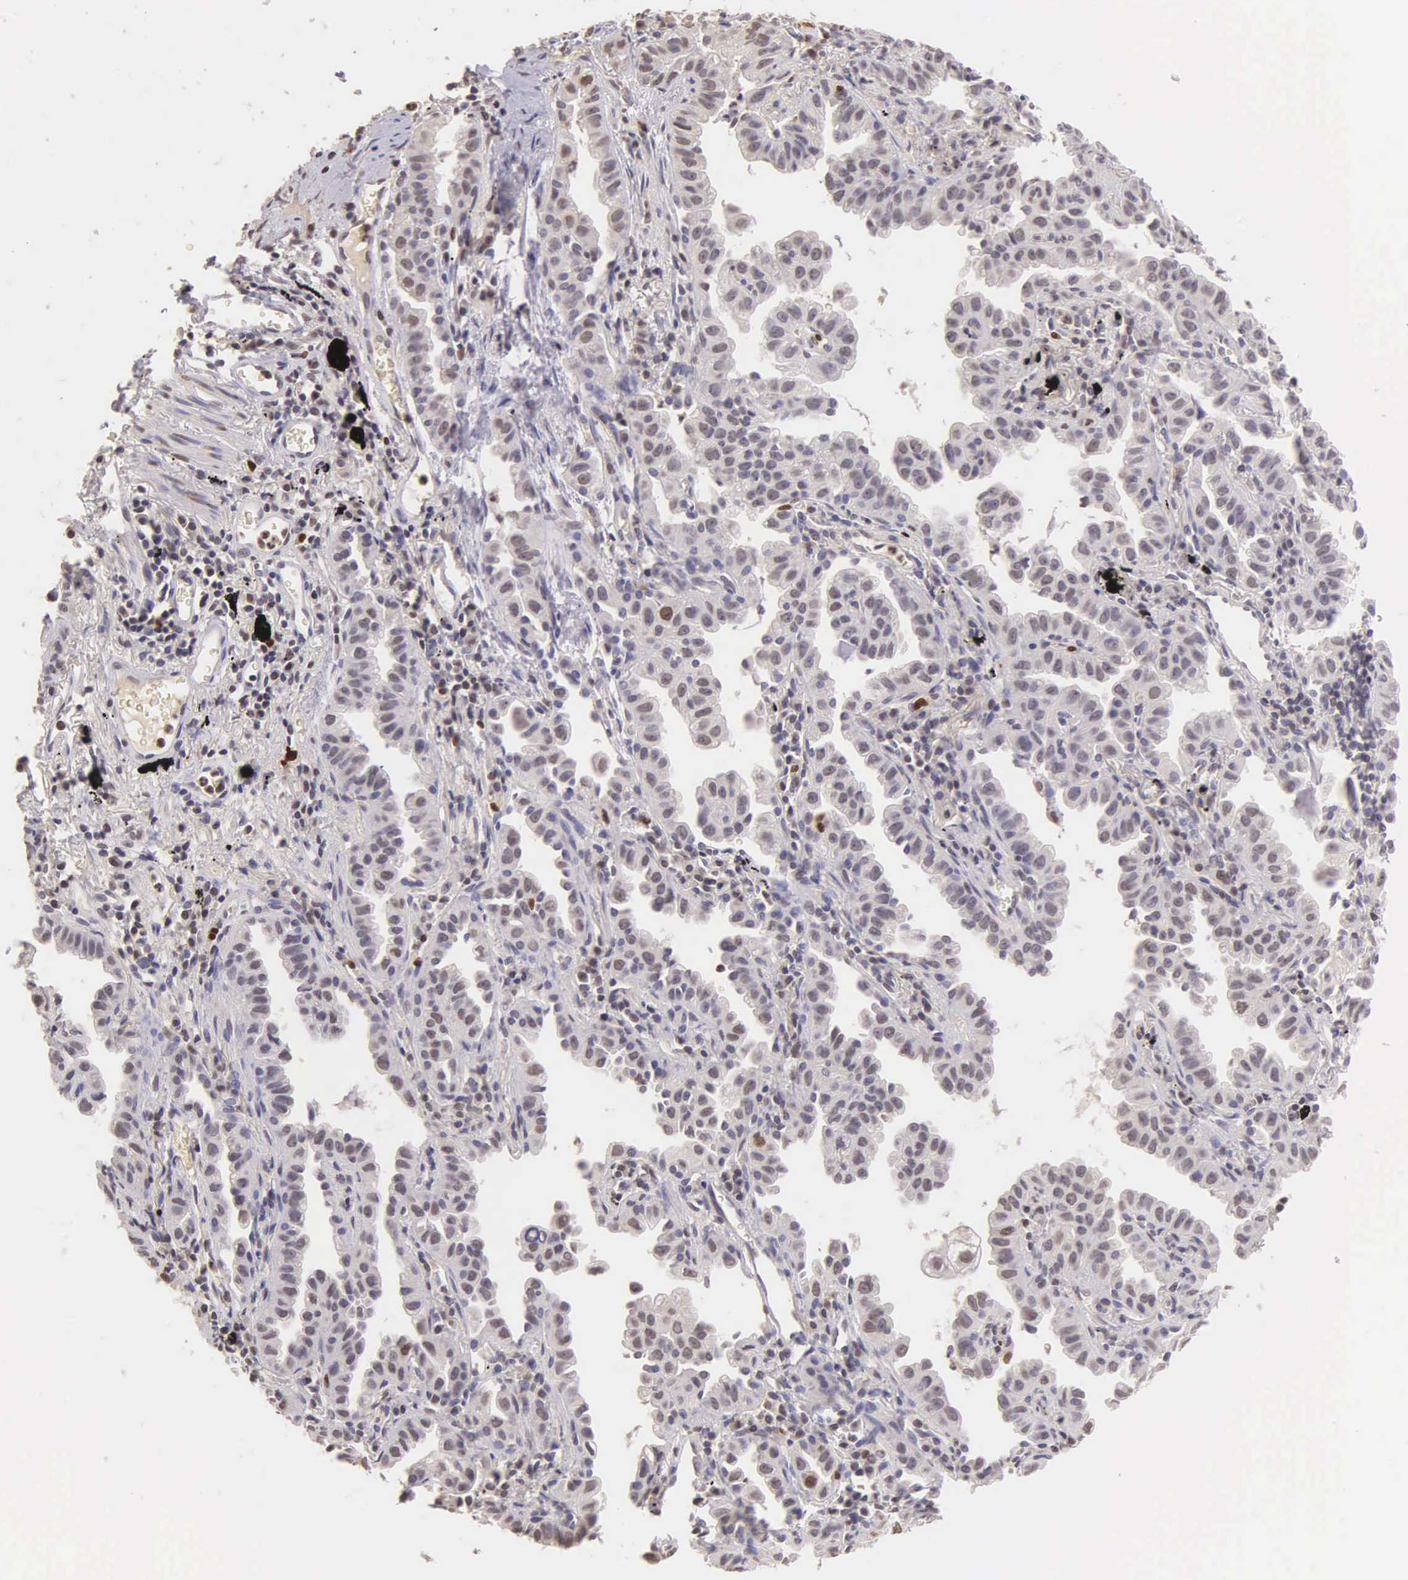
{"staining": {"intensity": "weak", "quantity": "<25%", "location": "nuclear"}, "tissue": "lung cancer", "cell_type": "Tumor cells", "image_type": "cancer", "snomed": [{"axis": "morphology", "description": "Adenocarcinoma, NOS"}, {"axis": "topography", "description": "Lung"}], "caption": "This is an IHC histopathology image of human lung cancer. There is no expression in tumor cells.", "gene": "MKI67", "patient": {"sex": "female", "age": 50}}